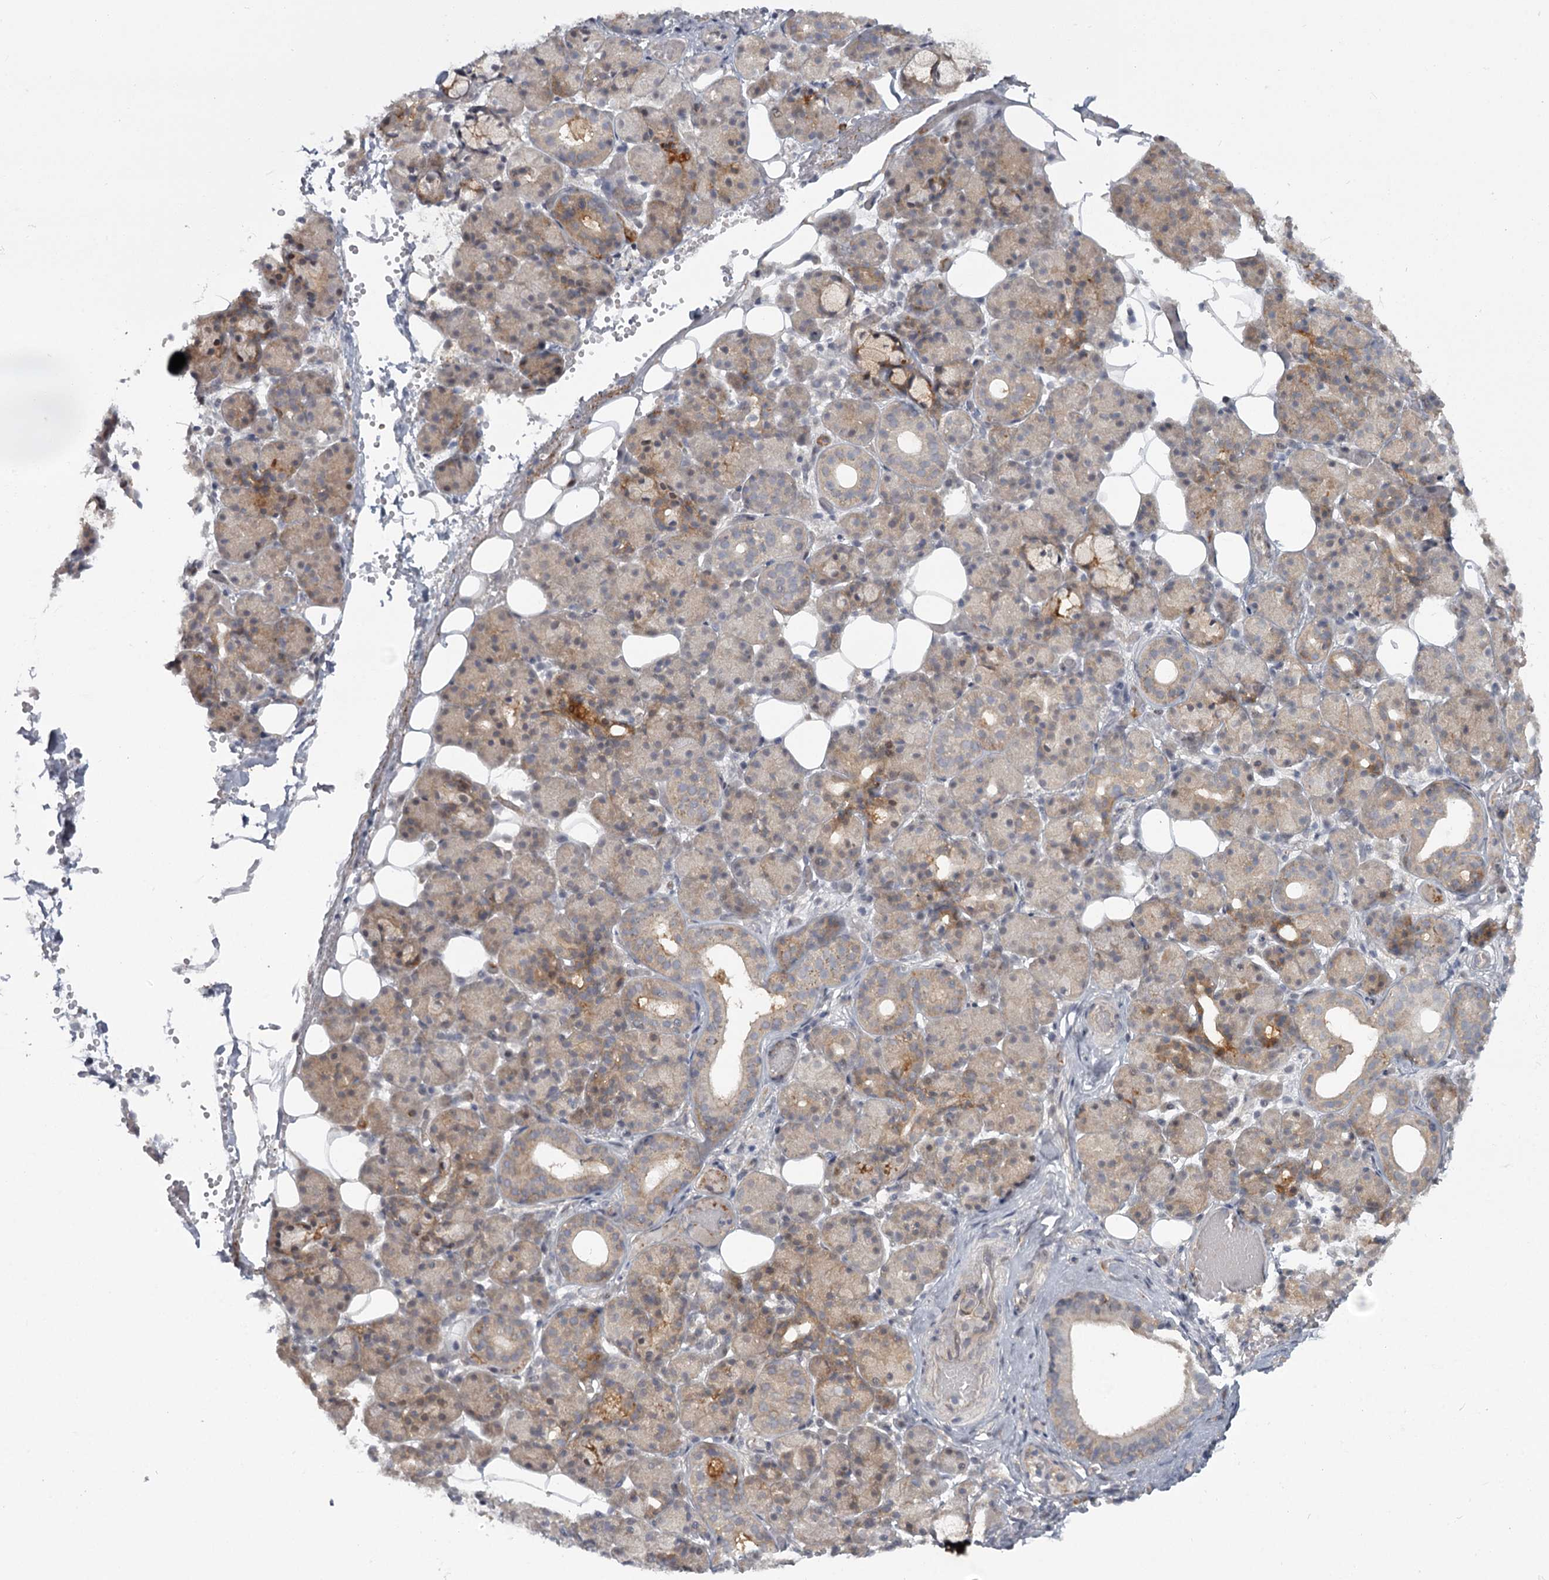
{"staining": {"intensity": "weak", "quantity": "25%-75%", "location": "cytoplasmic/membranous"}, "tissue": "salivary gland", "cell_type": "Glandular cells", "image_type": "normal", "snomed": [{"axis": "morphology", "description": "Normal tissue, NOS"}, {"axis": "topography", "description": "Salivary gland"}], "caption": "Glandular cells display weak cytoplasmic/membranous expression in approximately 25%-75% of cells in benign salivary gland.", "gene": "CCNG2", "patient": {"sex": "male", "age": 63}}